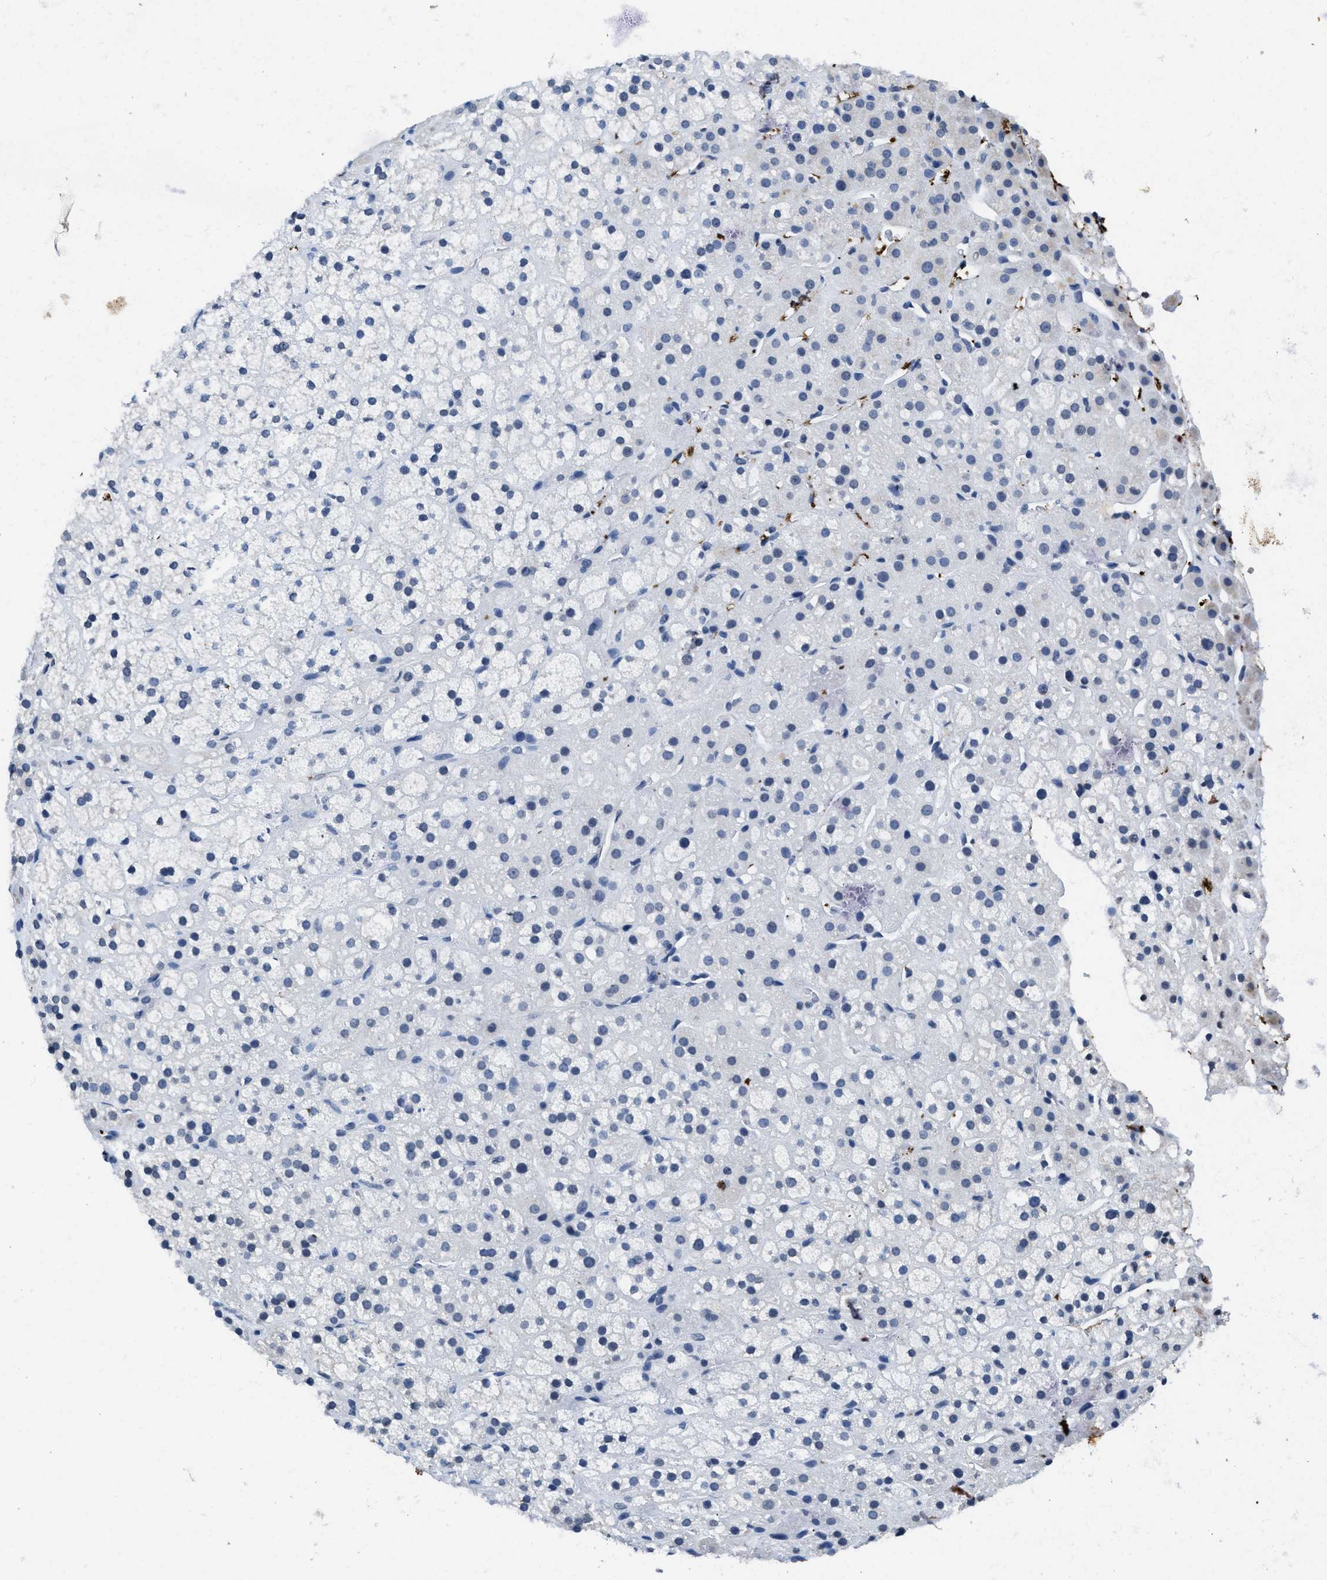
{"staining": {"intensity": "negative", "quantity": "none", "location": "none"}, "tissue": "adrenal gland", "cell_type": "Glandular cells", "image_type": "normal", "snomed": [{"axis": "morphology", "description": "Normal tissue, NOS"}, {"axis": "topography", "description": "Adrenal gland"}], "caption": "Histopathology image shows no protein expression in glandular cells of normal adrenal gland.", "gene": "ITGA2B", "patient": {"sex": "male", "age": 56}}